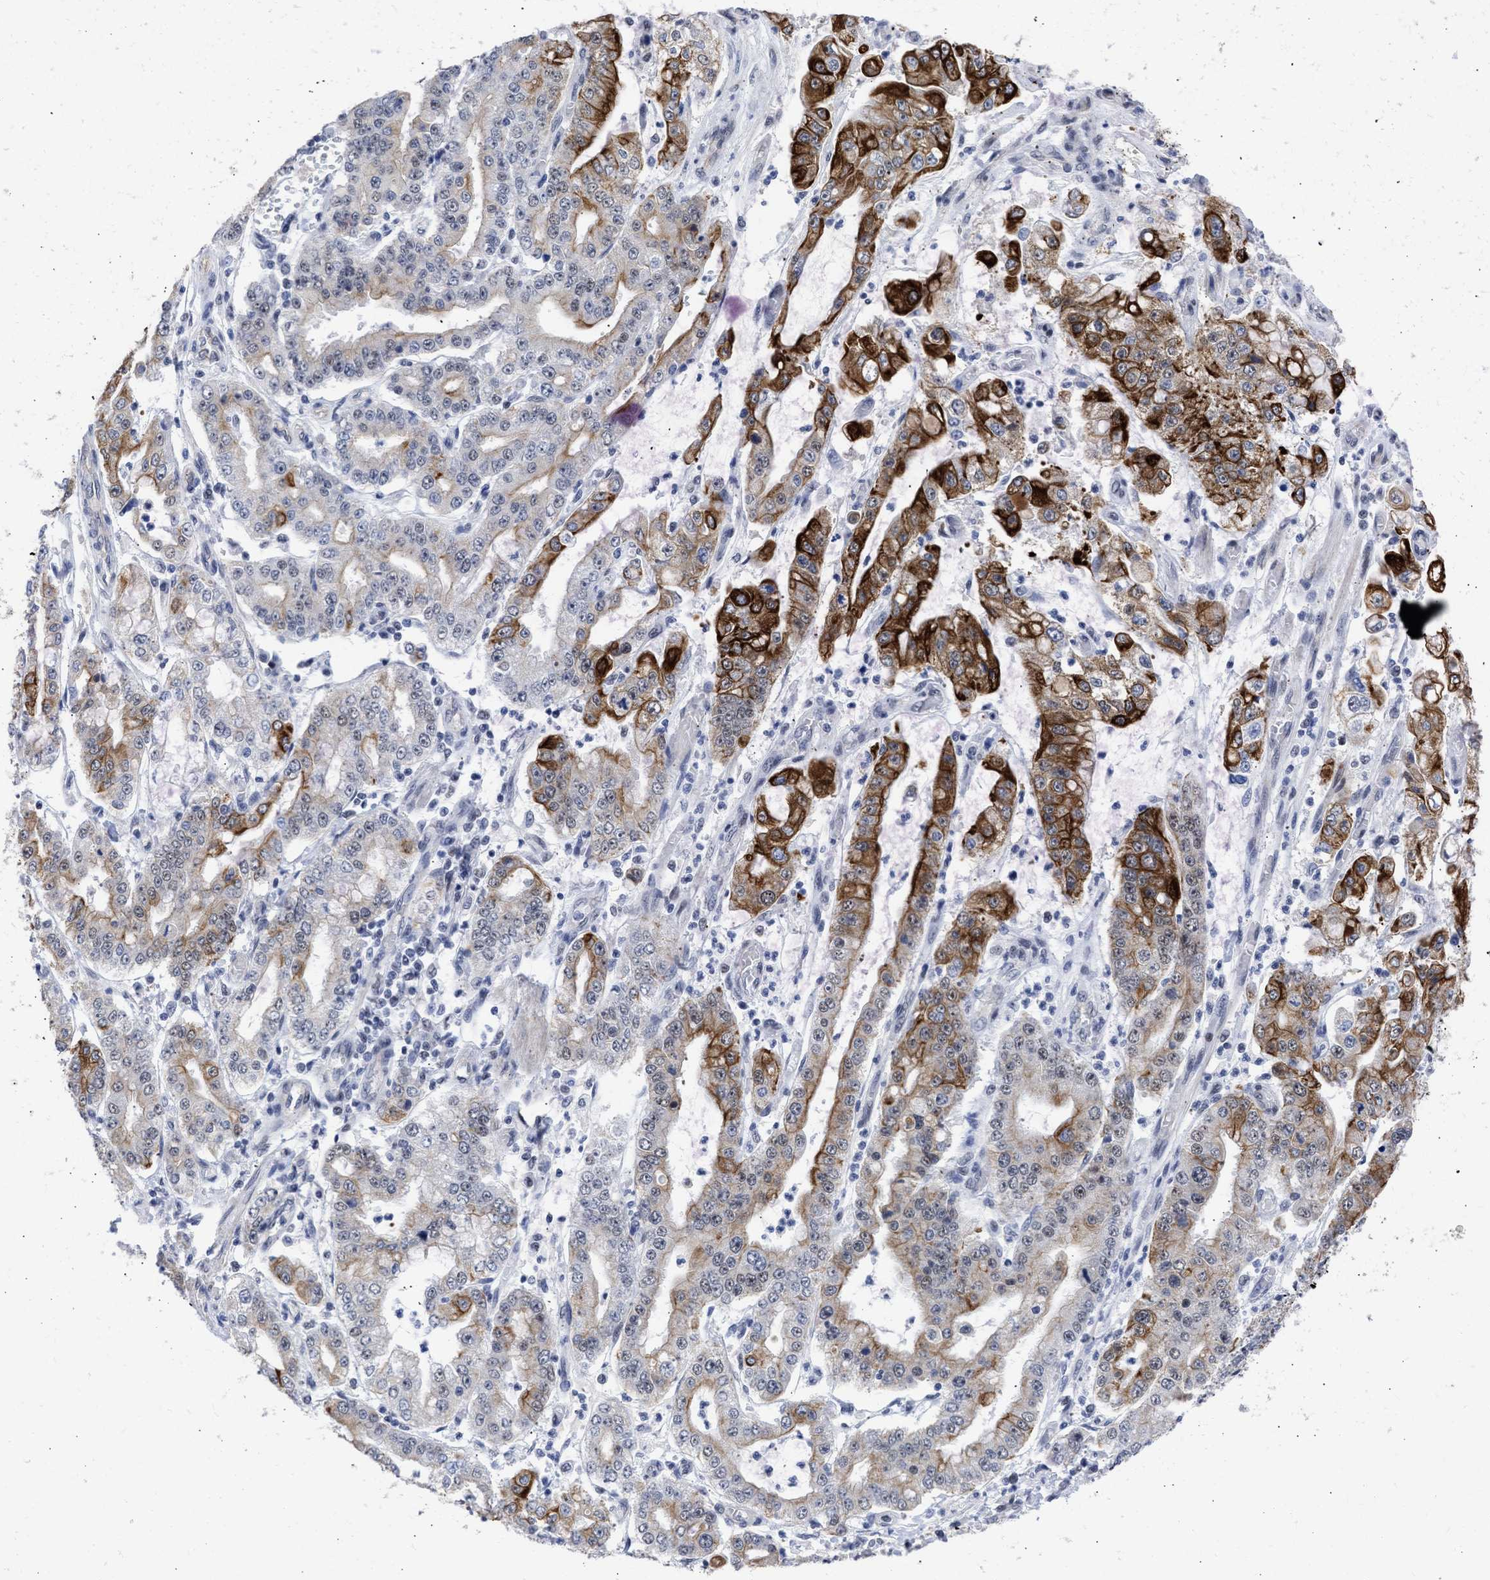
{"staining": {"intensity": "strong", "quantity": "<25%", "location": "cytoplasmic/membranous"}, "tissue": "stomach cancer", "cell_type": "Tumor cells", "image_type": "cancer", "snomed": [{"axis": "morphology", "description": "Adenocarcinoma, NOS"}, {"axis": "topography", "description": "Stomach"}], "caption": "Immunohistochemical staining of human stomach cancer (adenocarcinoma) displays medium levels of strong cytoplasmic/membranous protein positivity in approximately <25% of tumor cells.", "gene": "DDX41", "patient": {"sex": "male", "age": 76}}